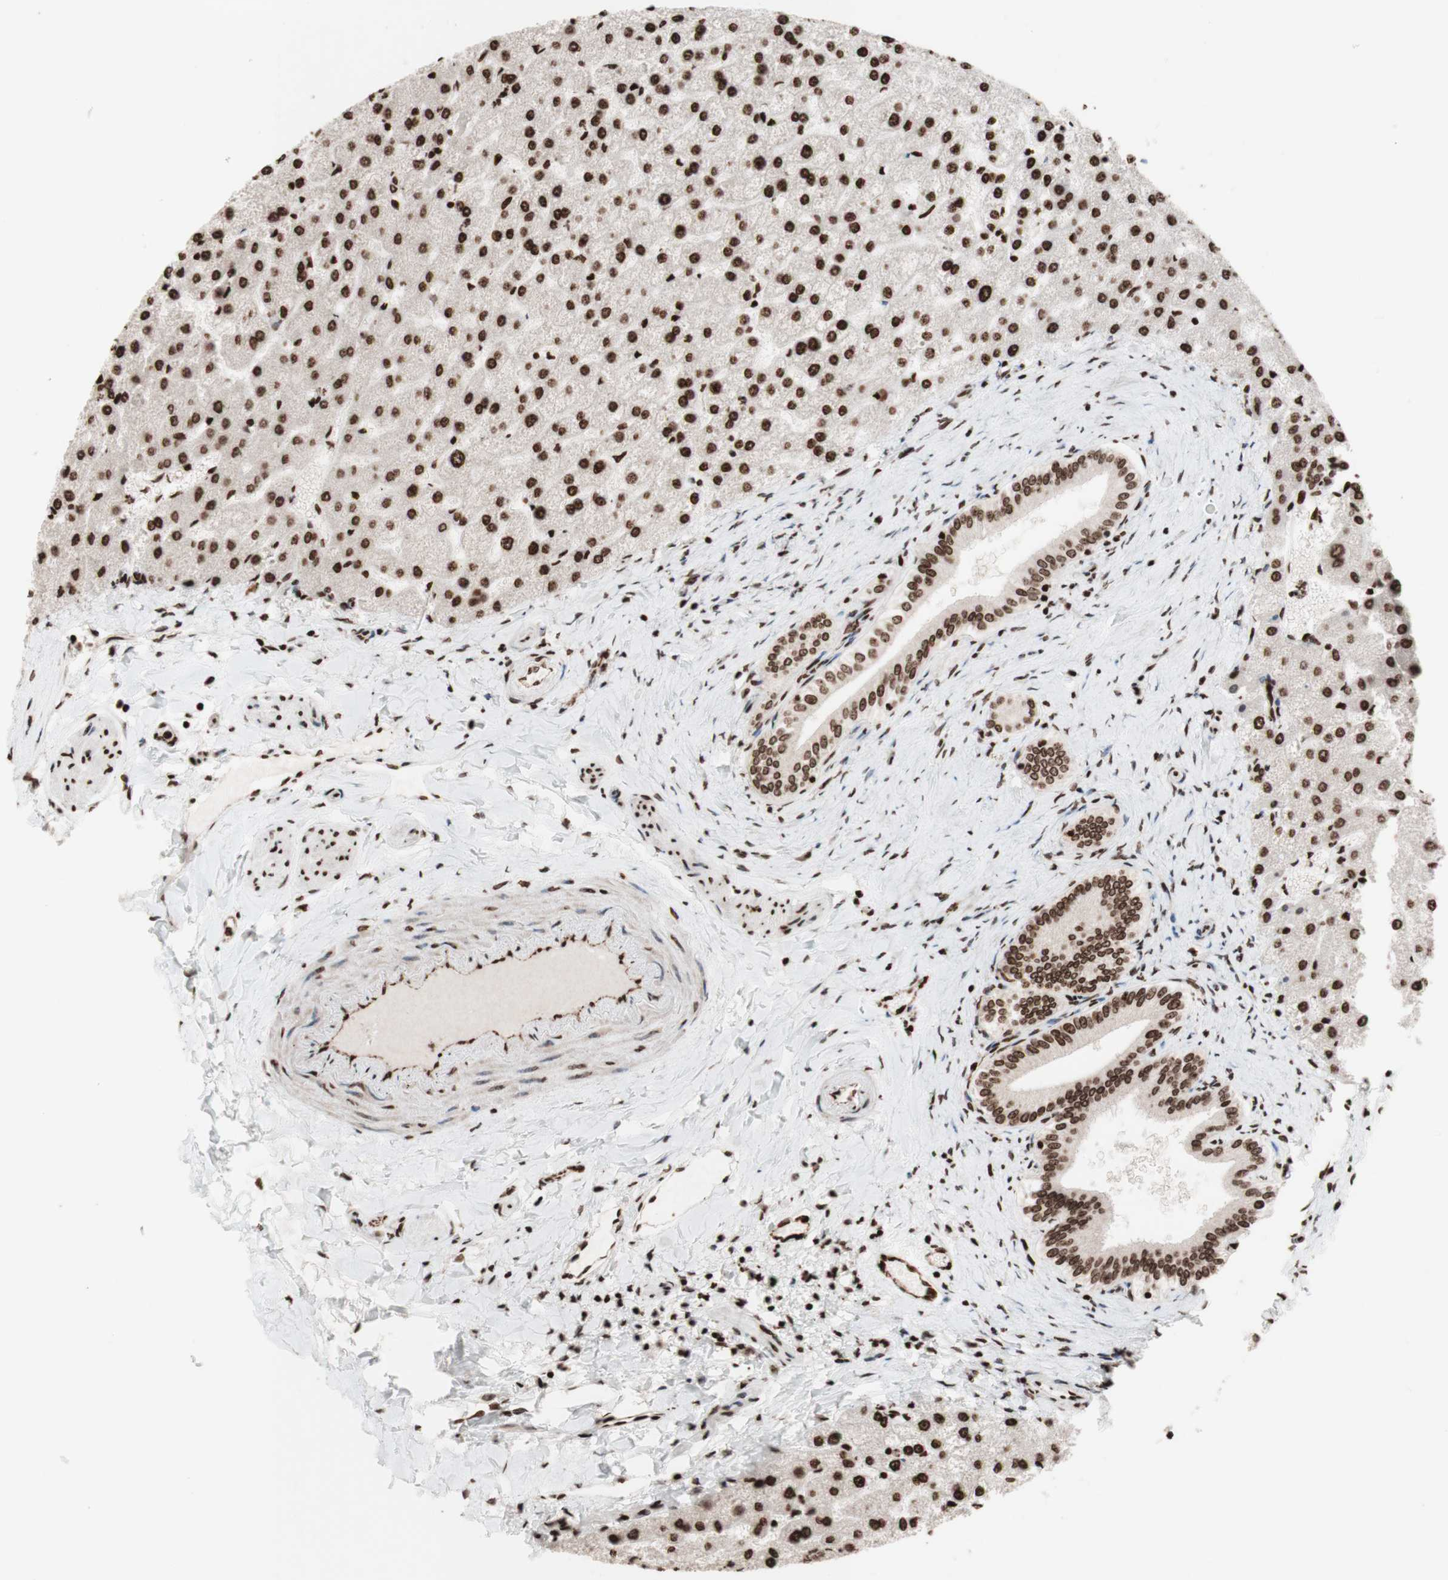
{"staining": {"intensity": "strong", "quantity": ">75%", "location": "nuclear"}, "tissue": "liver", "cell_type": "Cholangiocytes", "image_type": "normal", "snomed": [{"axis": "morphology", "description": "Normal tissue, NOS"}, {"axis": "topography", "description": "Liver"}], "caption": "Liver stained with IHC shows strong nuclear positivity in about >75% of cholangiocytes. The staining is performed using DAB (3,3'-diaminobenzidine) brown chromogen to label protein expression. The nuclei are counter-stained blue using hematoxylin.", "gene": "NCAPD2", "patient": {"sex": "female", "age": 32}}